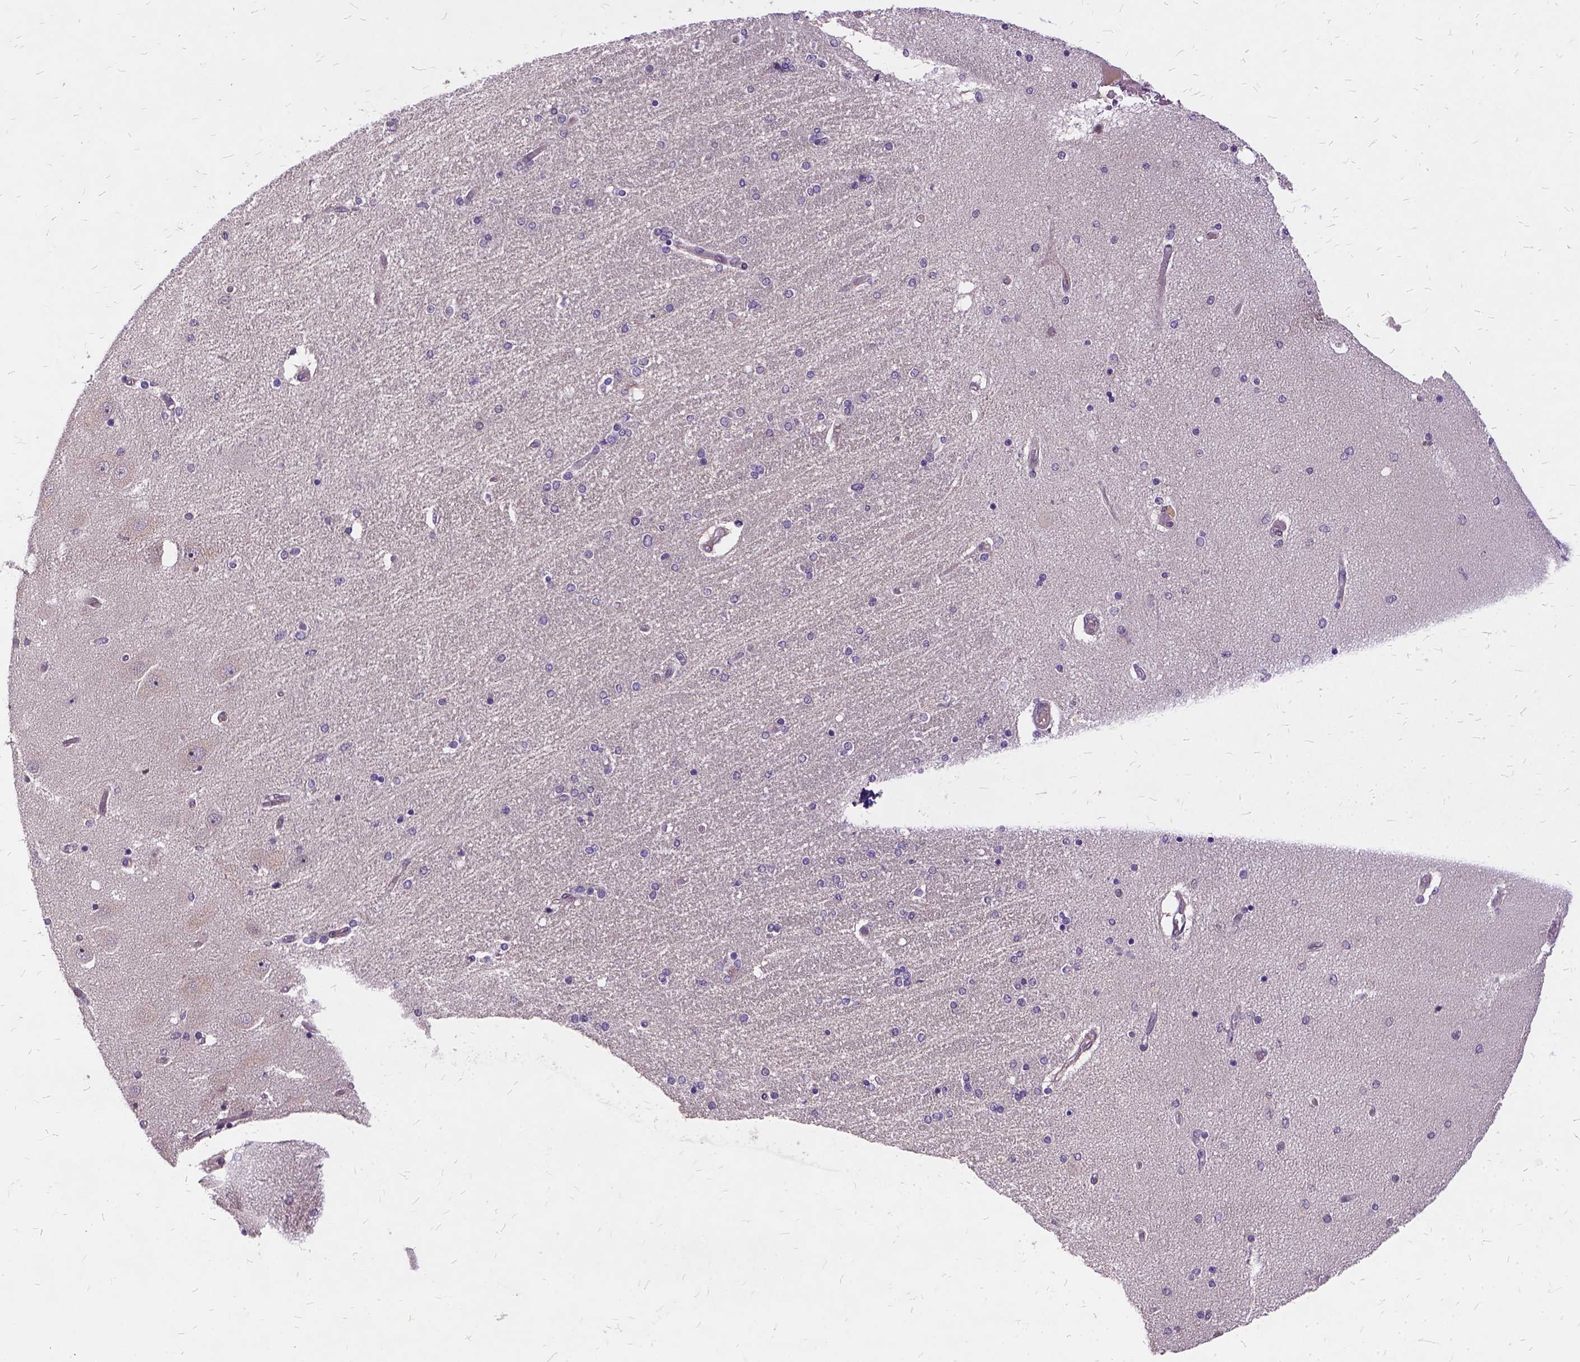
{"staining": {"intensity": "negative", "quantity": "none", "location": "none"}, "tissue": "hippocampus", "cell_type": "Glial cells", "image_type": "normal", "snomed": [{"axis": "morphology", "description": "Normal tissue, NOS"}, {"axis": "topography", "description": "Hippocampus"}], "caption": "A high-resolution photomicrograph shows immunohistochemistry (IHC) staining of normal hippocampus, which exhibits no significant staining in glial cells. The staining was performed using DAB to visualize the protein expression in brown, while the nuclei were stained in blue with hematoxylin (Magnification: 20x).", "gene": "ILRUN", "patient": {"sex": "female", "age": 54}}